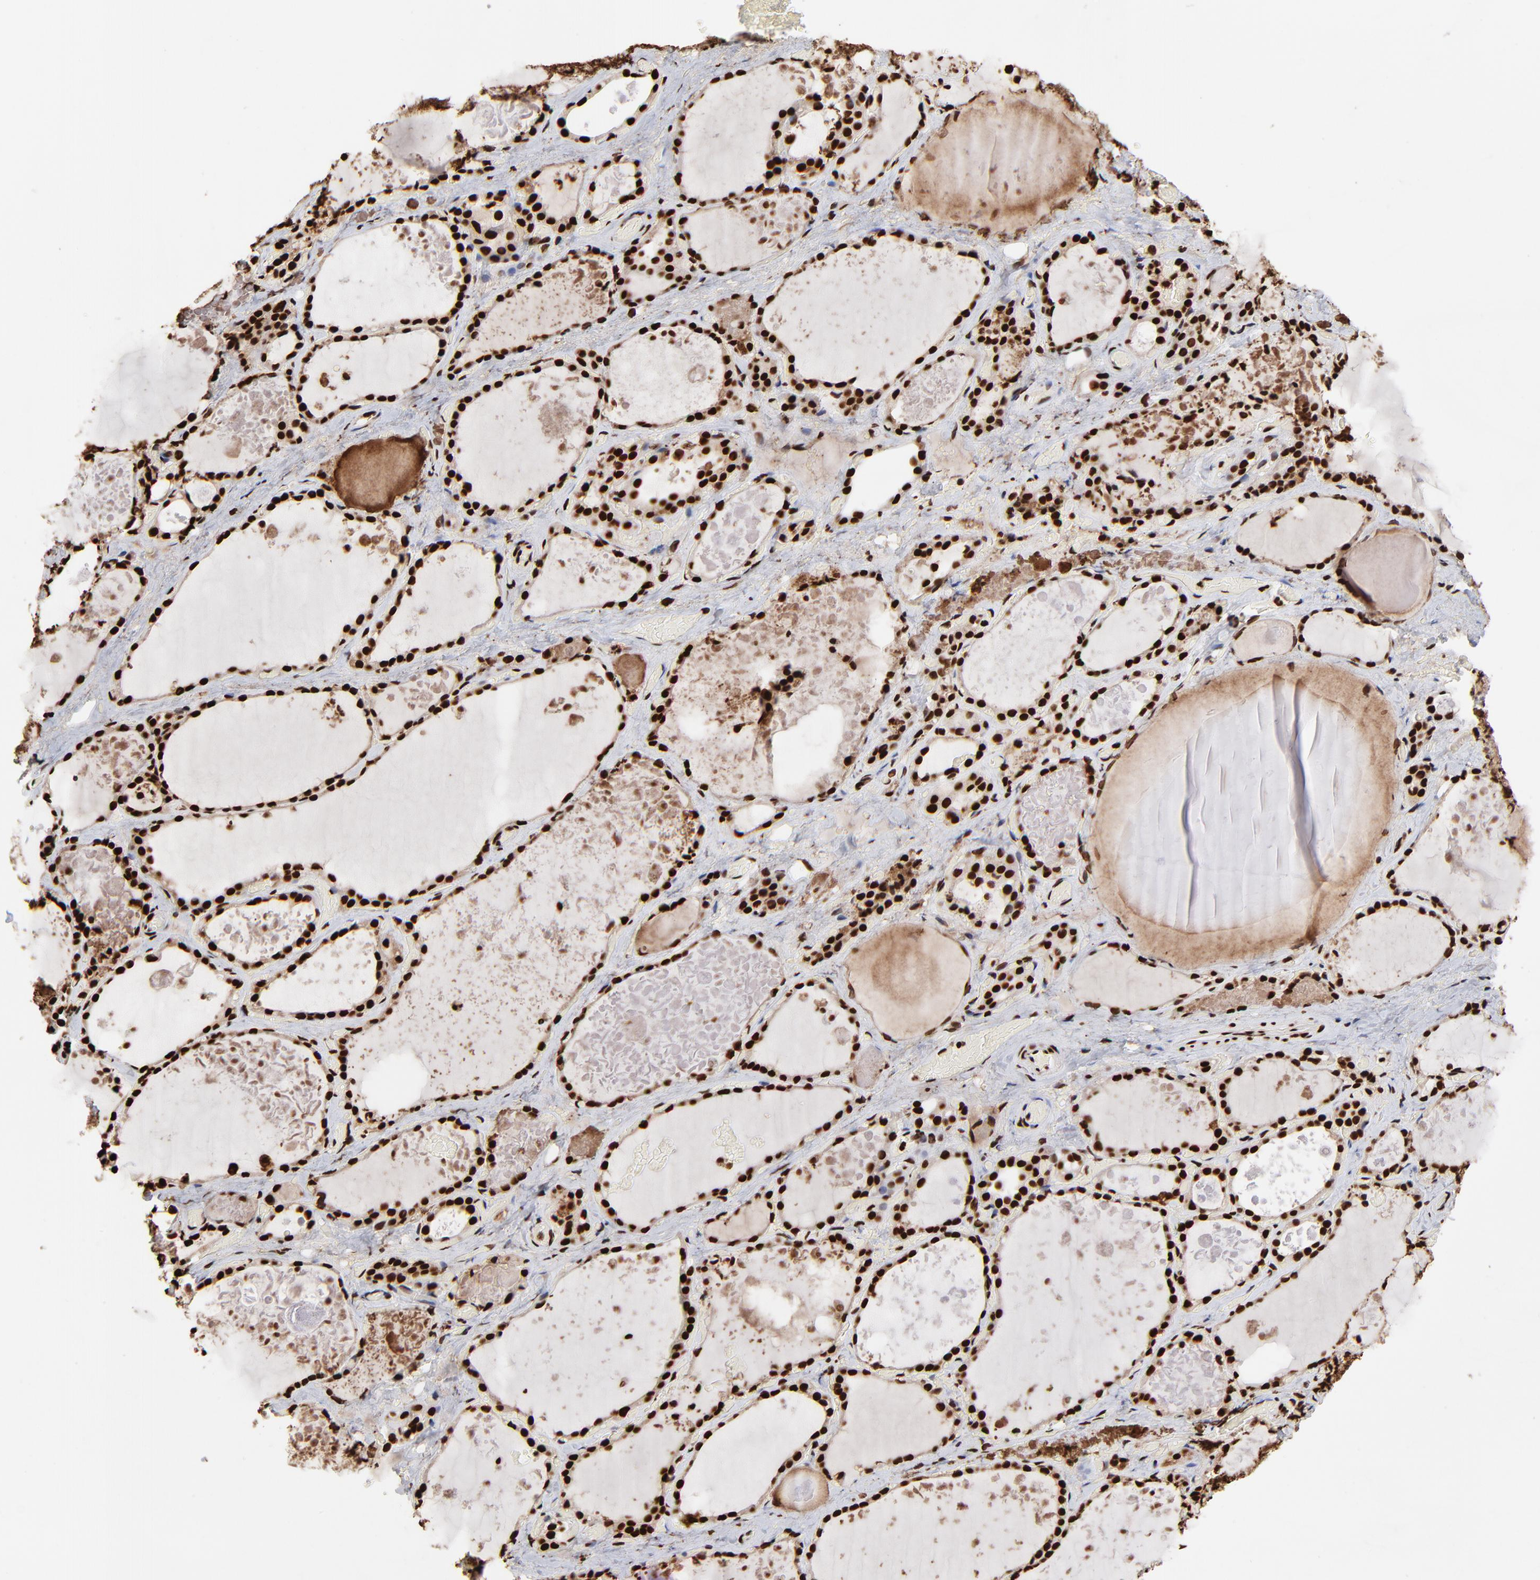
{"staining": {"intensity": "strong", "quantity": ">75%", "location": "nuclear"}, "tissue": "thyroid gland", "cell_type": "Glandular cells", "image_type": "normal", "snomed": [{"axis": "morphology", "description": "Normal tissue, NOS"}, {"axis": "topography", "description": "Thyroid gland"}], "caption": "Glandular cells reveal high levels of strong nuclear expression in approximately >75% of cells in benign human thyroid gland. Immunohistochemistry stains the protein in brown and the nuclei are stained blue.", "gene": "ZNF544", "patient": {"sex": "male", "age": 61}}